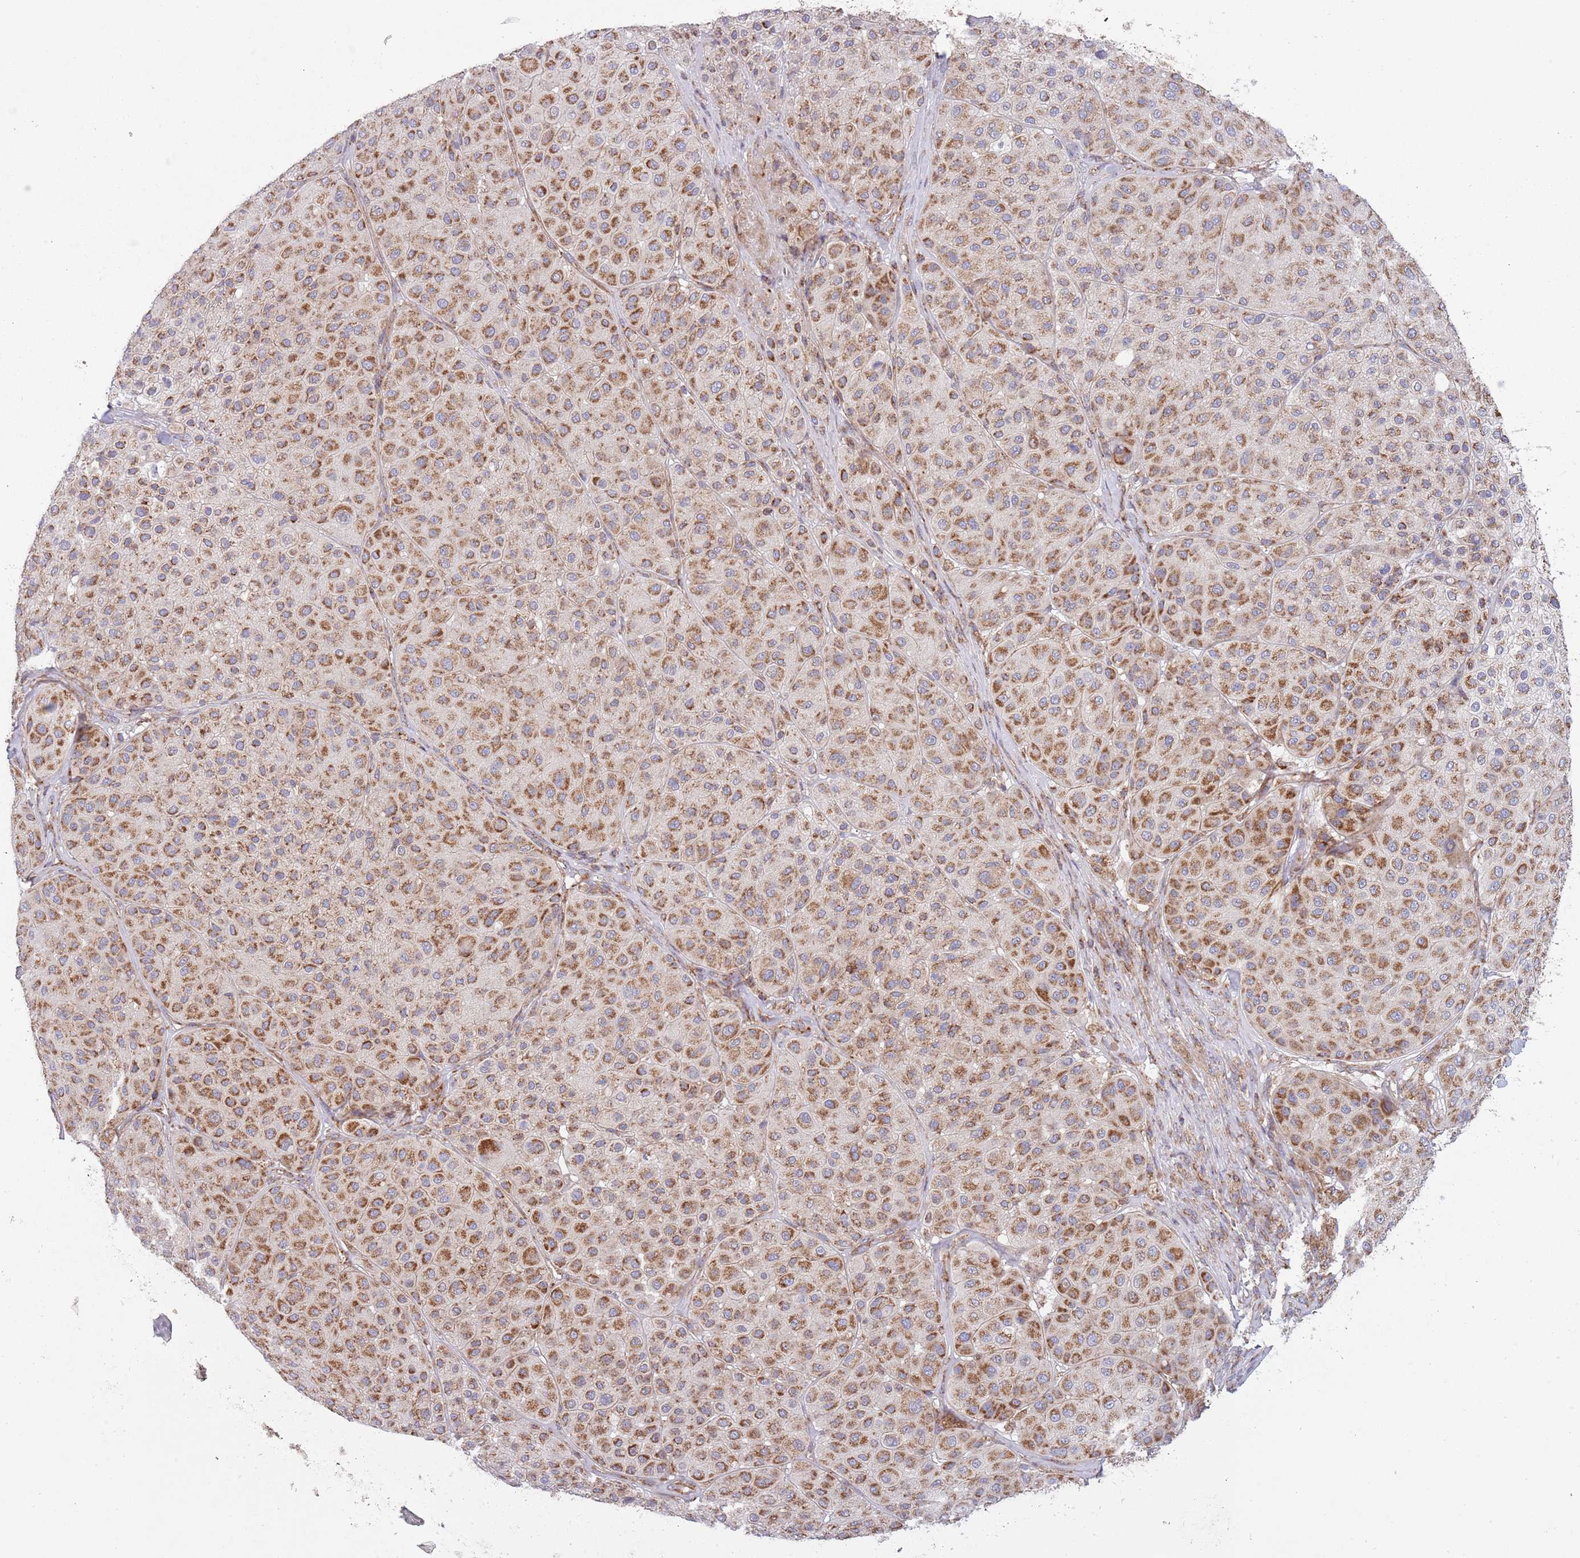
{"staining": {"intensity": "strong", "quantity": ">75%", "location": "cytoplasmic/membranous"}, "tissue": "melanoma", "cell_type": "Tumor cells", "image_type": "cancer", "snomed": [{"axis": "morphology", "description": "Malignant melanoma, Metastatic site"}, {"axis": "topography", "description": "Smooth muscle"}], "caption": "Tumor cells show high levels of strong cytoplasmic/membranous positivity in about >75% of cells in human melanoma. (Stains: DAB in brown, nuclei in blue, Microscopy: brightfield microscopy at high magnification).", "gene": "IRS4", "patient": {"sex": "male", "age": 41}}